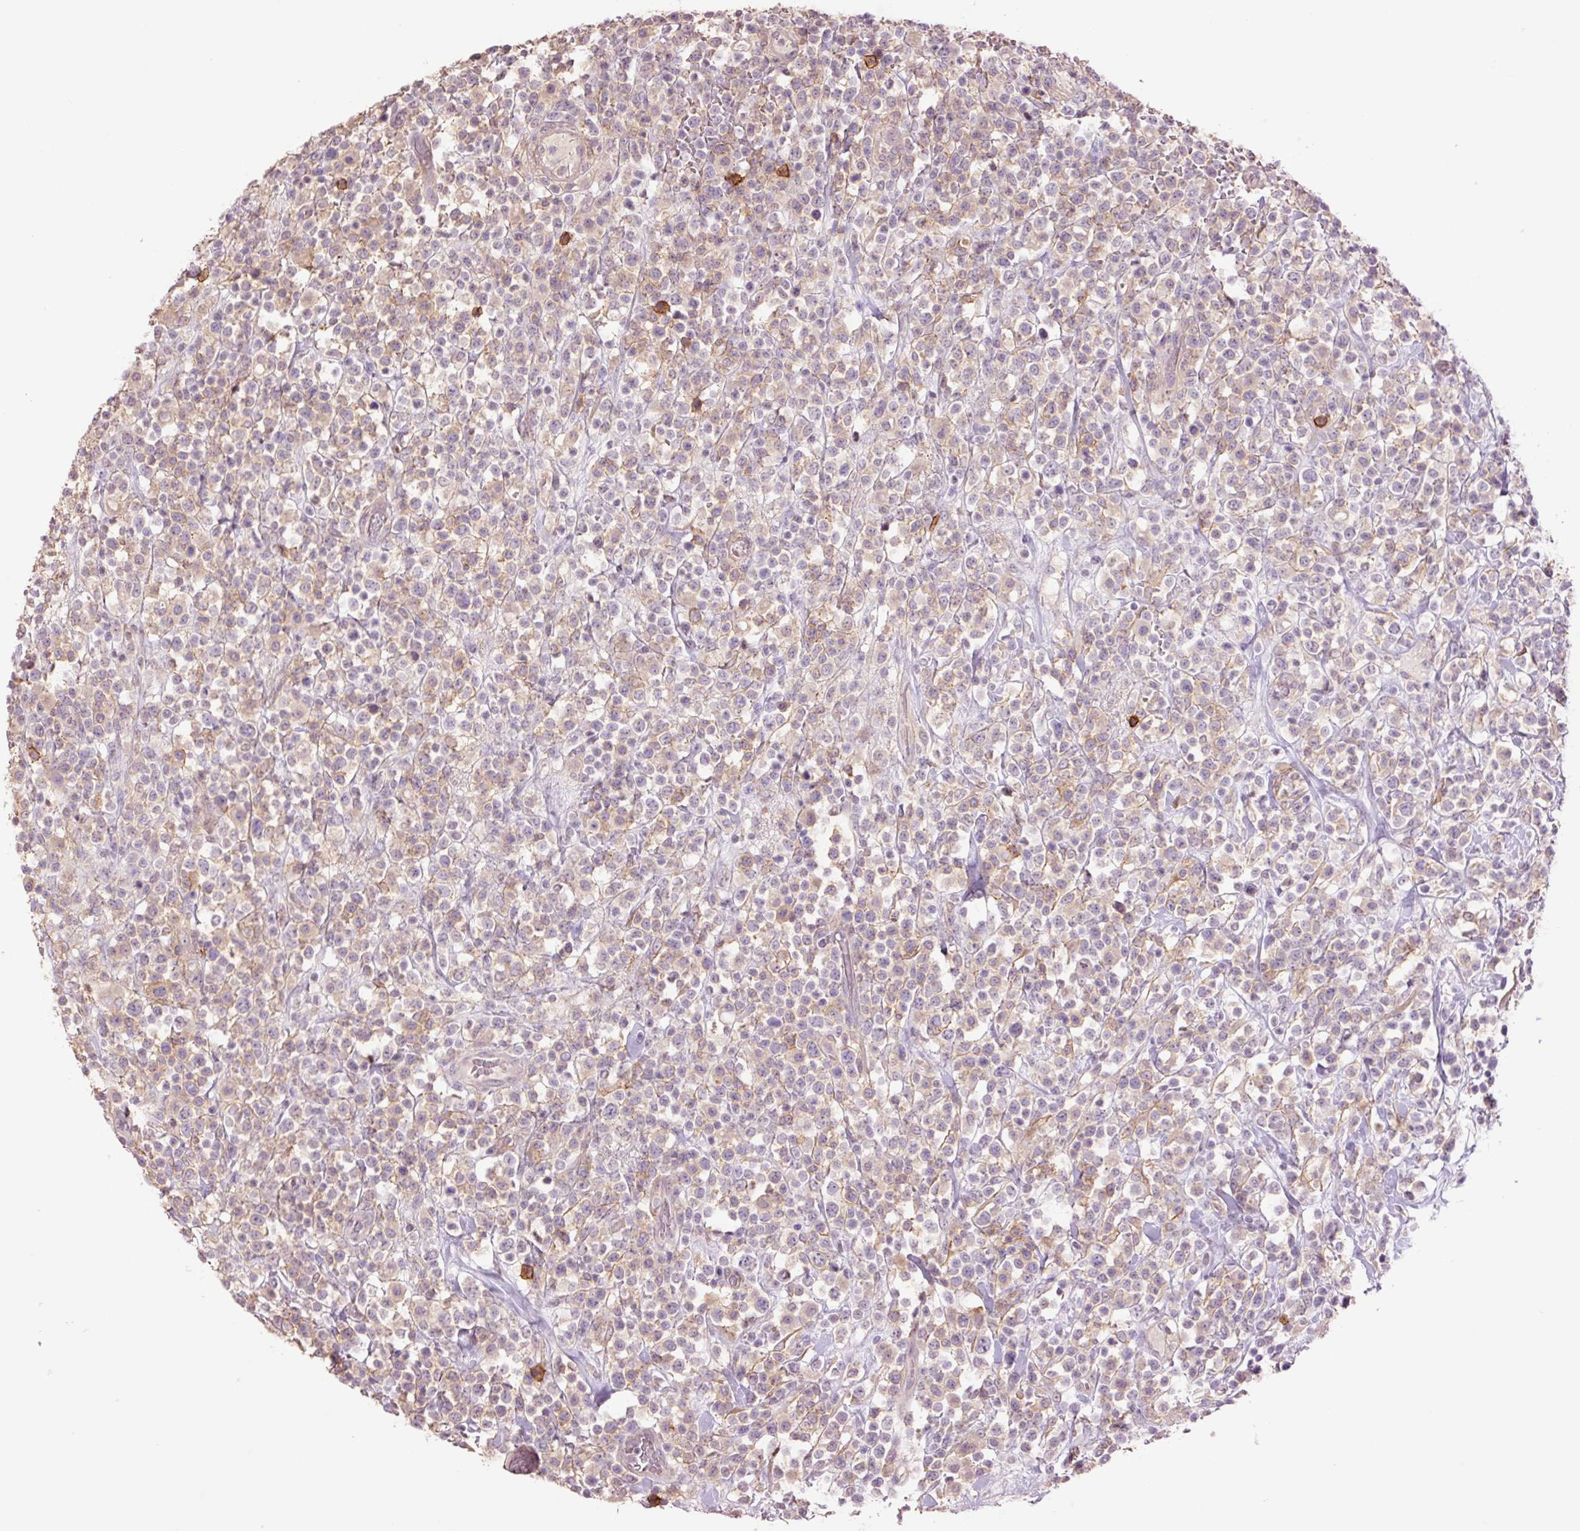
{"staining": {"intensity": "weak", "quantity": "25%-75%", "location": "cytoplasmic/membranous"}, "tissue": "lymphoma", "cell_type": "Tumor cells", "image_type": "cancer", "snomed": [{"axis": "morphology", "description": "Malignant lymphoma, non-Hodgkin's type, High grade"}, {"axis": "topography", "description": "Colon"}], "caption": "A brown stain labels weak cytoplasmic/membranous staining of a protein in high-grade malignant lymphoma, non-Hodgkin's type tumor cells.", "gene": "SLC1A4", "patient": {"sex": "female", "age": 53}}